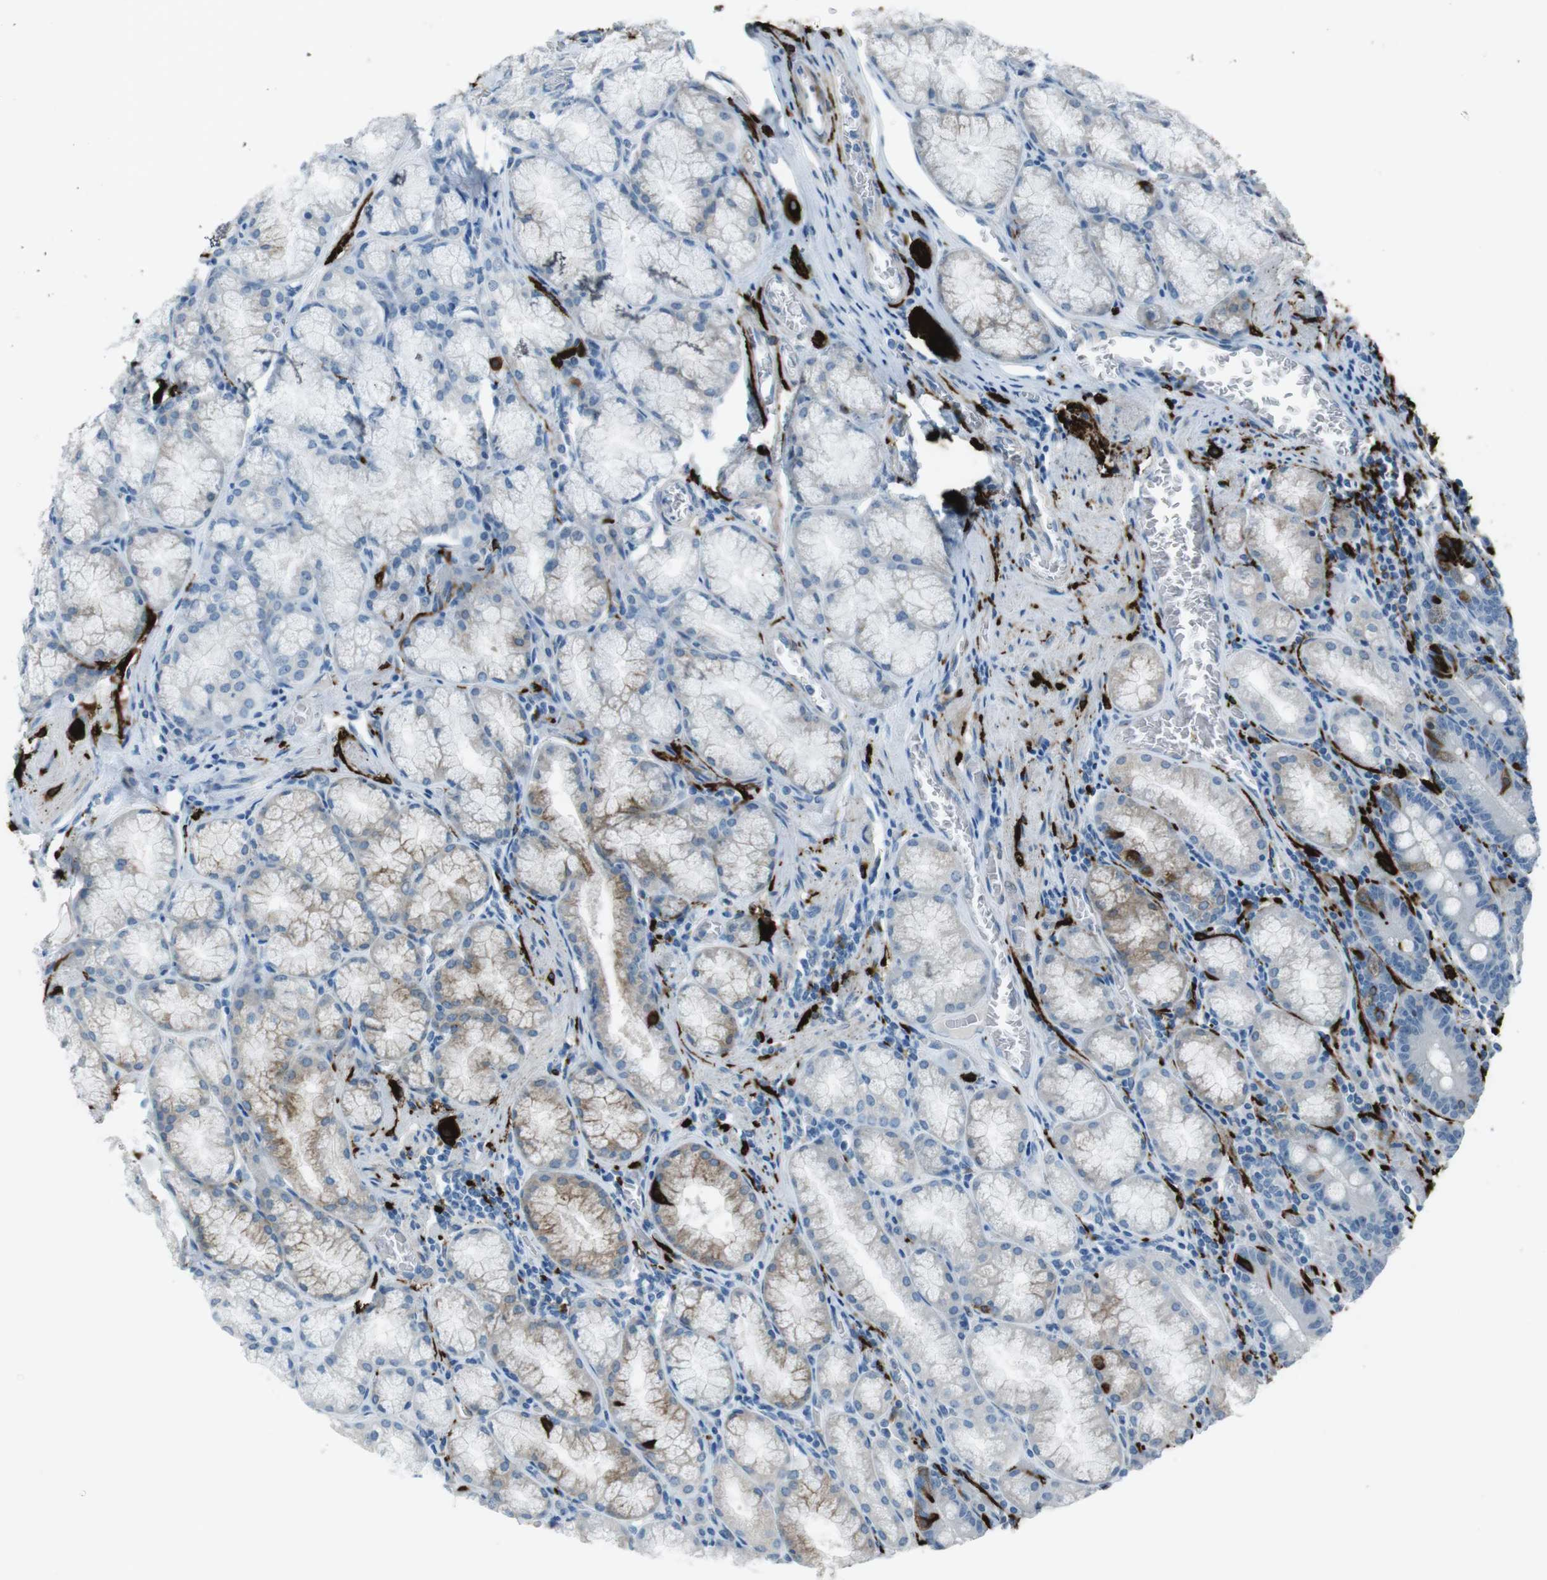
{"staining": {"intensity": "strong", "quantity": "<25%", "location": "cytoplasmic/membranous"}, "tissue": "stomach", "cell_type": "Glandular cells", "image_type": "normal", "snomed": [{"axis": "morphology", "description": "Normal tissue, NOS"}, {"axis": "topography", "description": "Stomach, lower"}], "caption": "The histopathology image displays immunohistochemical staining of benign stomach. There is strong cytoplasmic/membranous positivity is appreciated in approximately <25% of glandular cells.", "gene": "TUBB2A", "patient": {"sex": "male", "age": 56}}